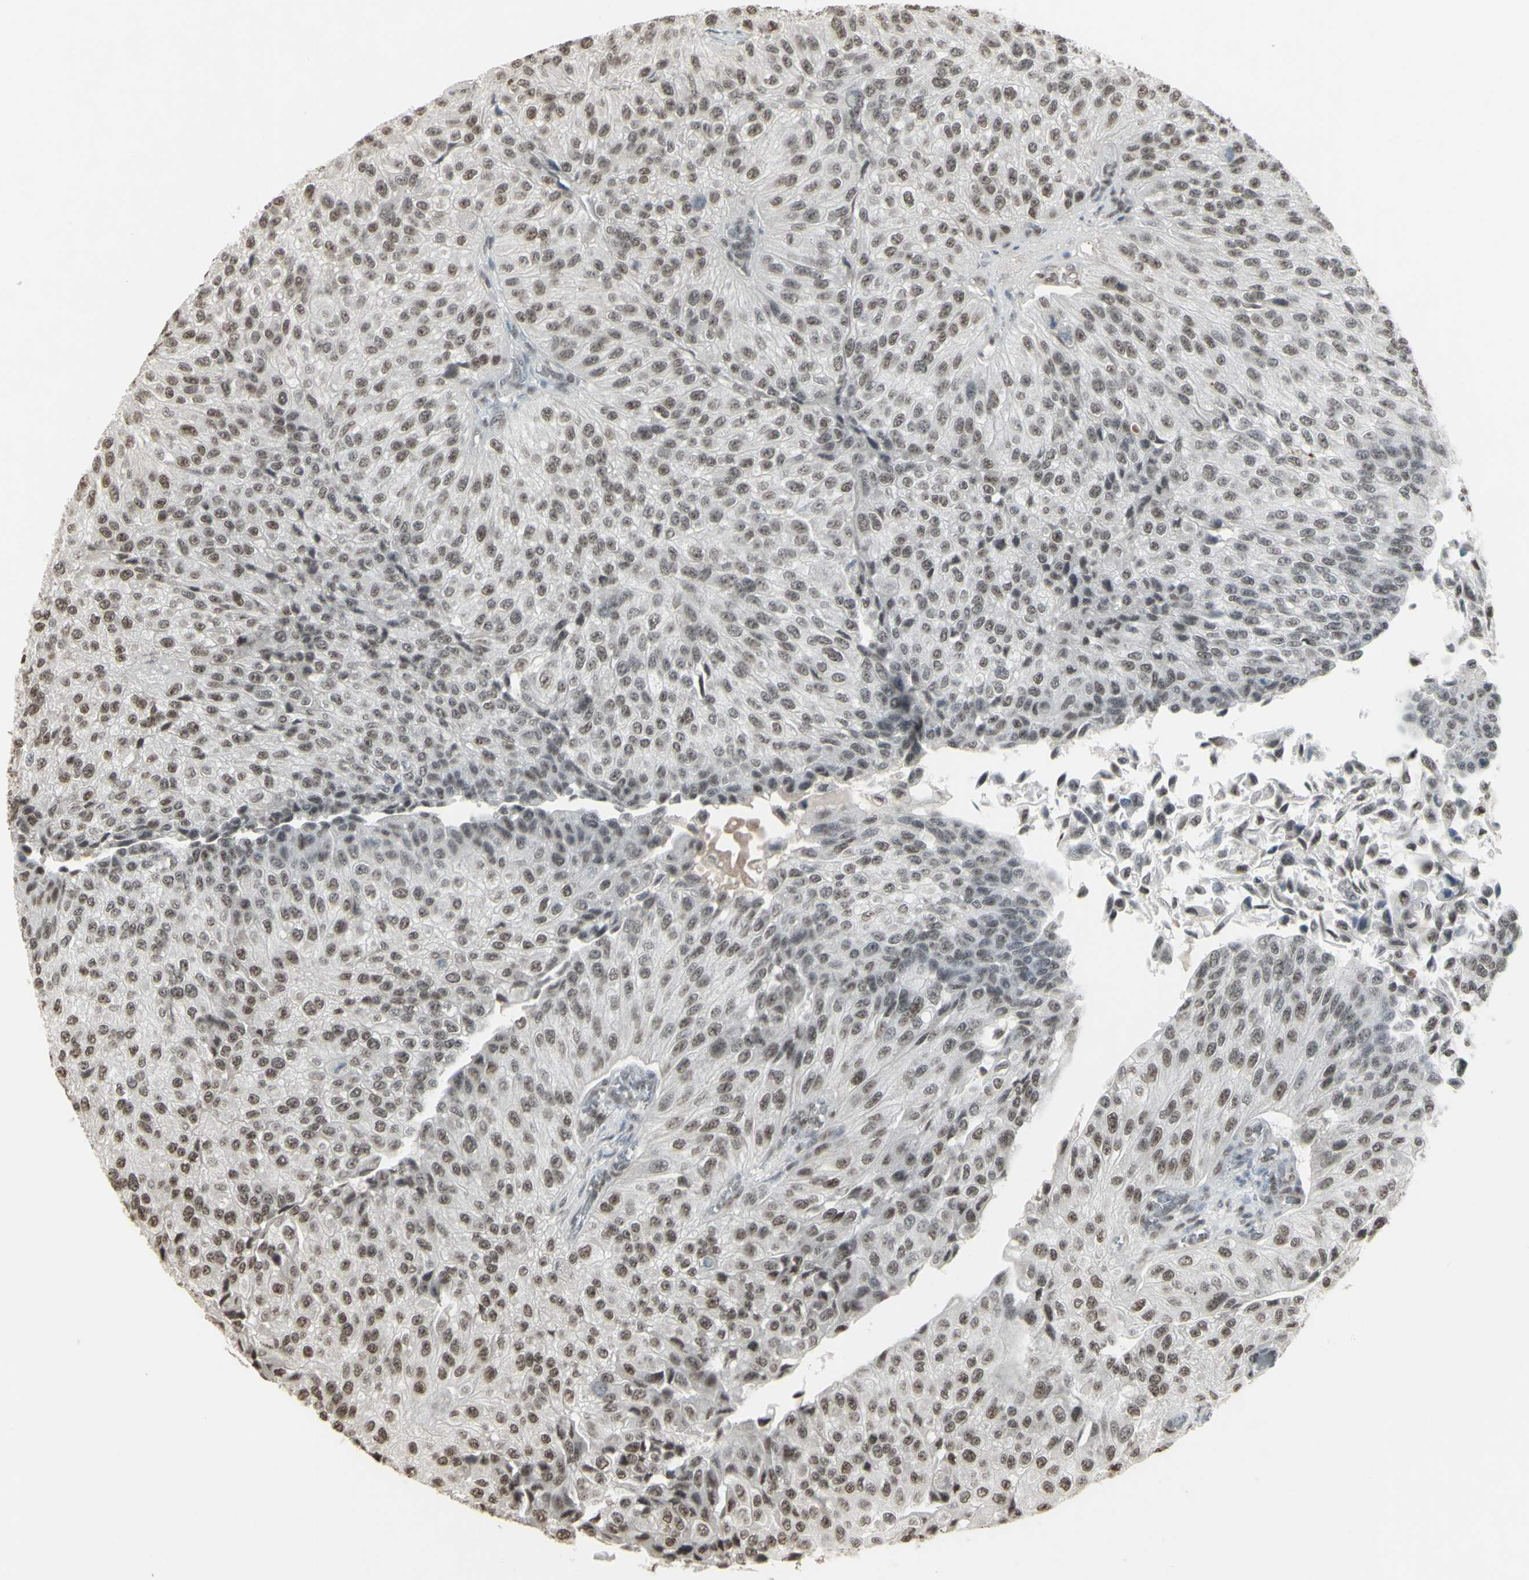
{"staining": {"intensity": "weak", "quantity": ">75%", "location": "nuclear"}, "tissue": "urothelial cancer", "cell_type": "Tumor cells", "image_type": "cancer", "snomed": [{"axis": "morphology", "description": "Urothelial carcinoma, High grade"}, {"axis": "topography", "description": "Kidney"}, {"axis": "topography", "description": "Urinary bladder"}], "caption": "Immunohistochemistry (IHC) (DAB (3,3'-diaminobenzidine)) staining of human urothelial cancer demonstrates weak nuclear protein expression in about >75% of tumor cells.", "gene": "TRIM28", "patient": {"sex": "male", "age": 77}}